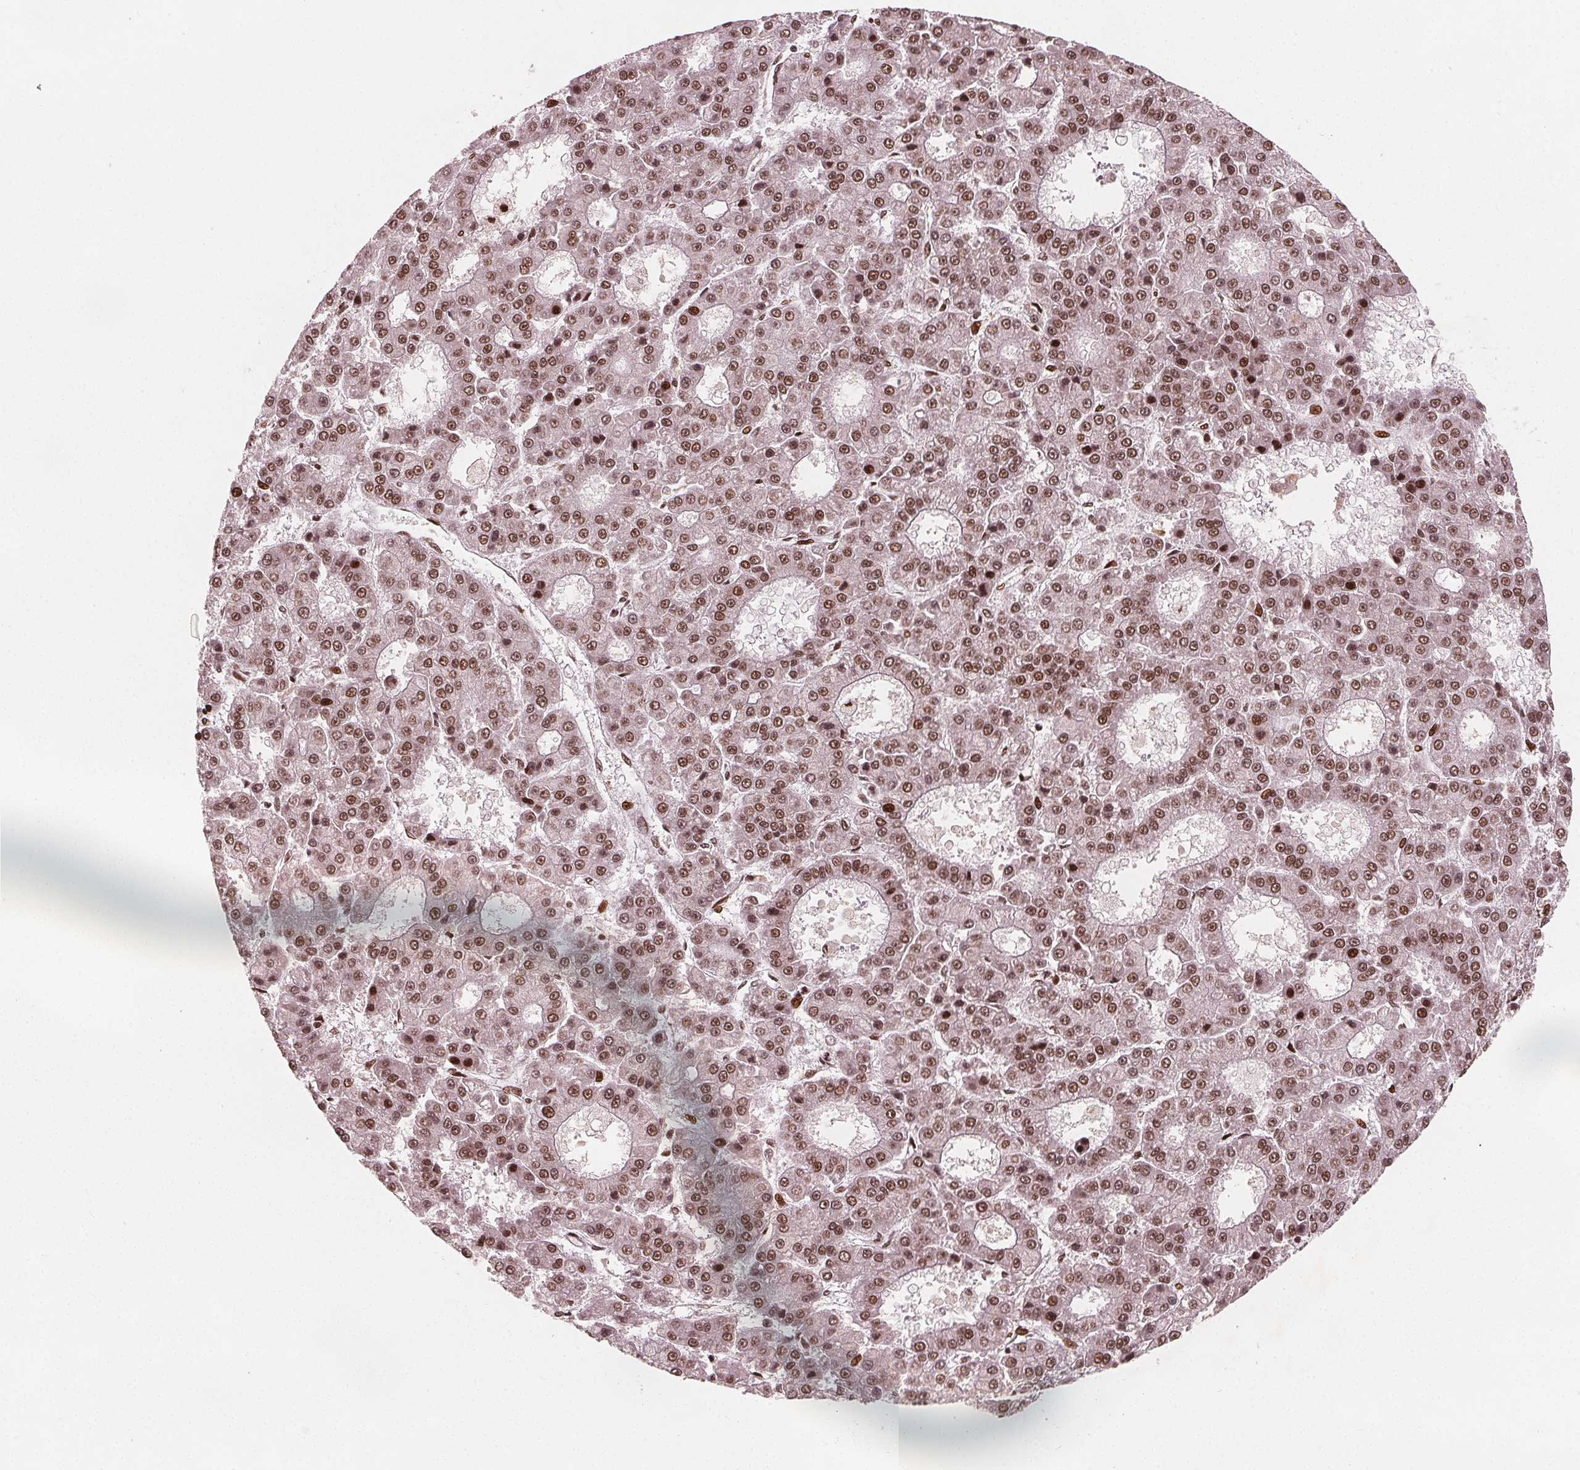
{"staining": {"intensity": "moderate", "quantity": ">75%", "location": "nuclear"}, "tissue": "liver cancer", "cell_type": "Tumor cells", "image_type": "cancer", "snomed": [{"axis": "morphology", "description": "Carcinoma, Hepatocellular, NOS"}, {"axis": "topography", "description": "Liver"}], "caption": "Tumor cells show medium levels of moderate nuclear positivity in approximately >75% of cells in human hepatocellular carcinoma (liver).", "gene": "SNRNP35", "patient": {"sex": "male", "age": 70}}